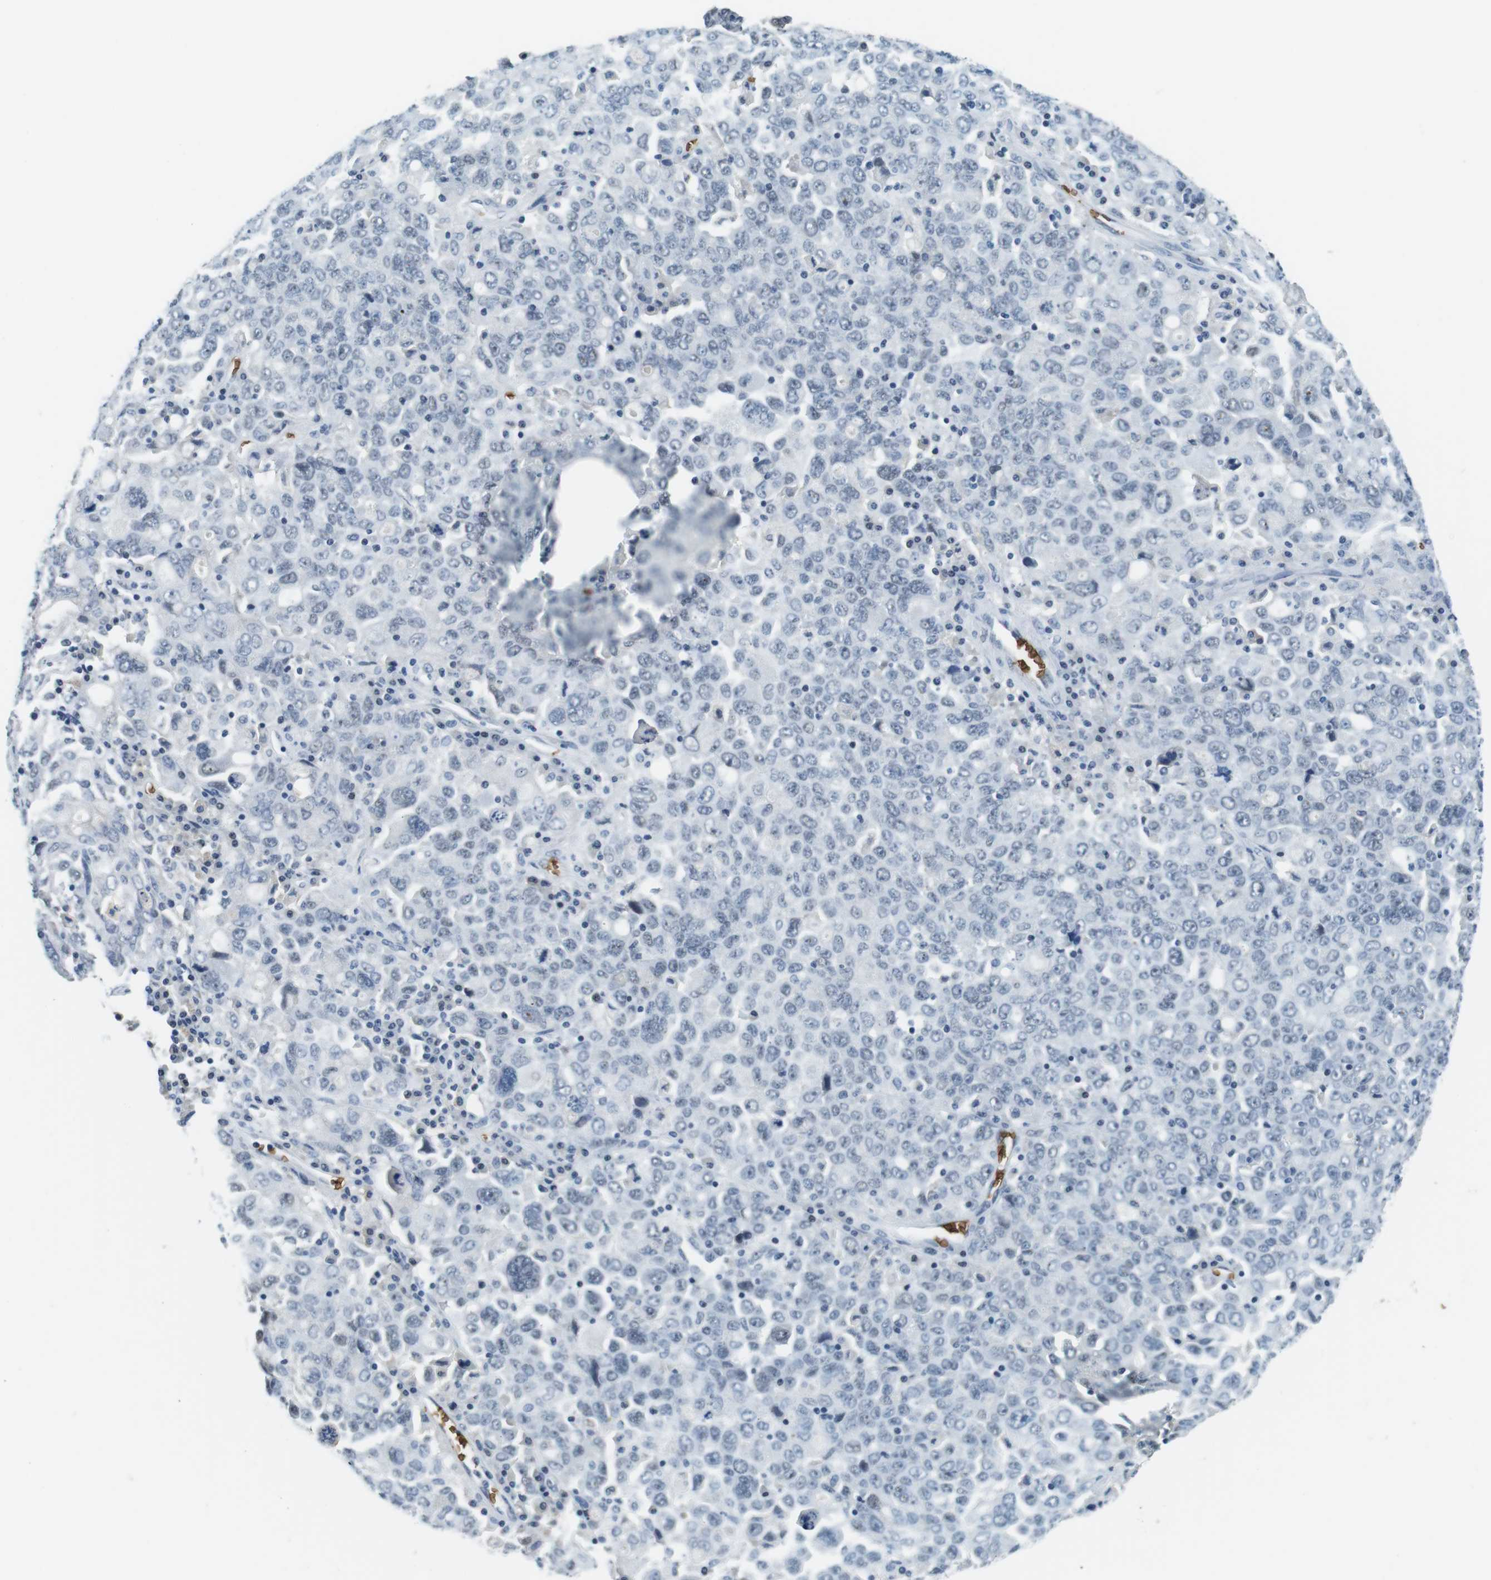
{"staining": {"intensity": "negative", "quantity": "none", "location": "none"}, "tissue": "ovarian cancer", "cell_type": "Tumor cells", "image_type": "cancer", "snomed": [{"axis": "morphology", "description": "Carcinoma, endometroid"}, {"axis": "topography", "description": "Ovary"}], "caption": "This histopathology image is of endometroid carcinoma (ovarian) stained with immunohistochemistry (IHC) to label a protein in brown with the nuclei are counter-stained blue. There is no expression in tumor cells.", "gene": "SLC4A1", "patient": {"sex": "female", "age": 62}}